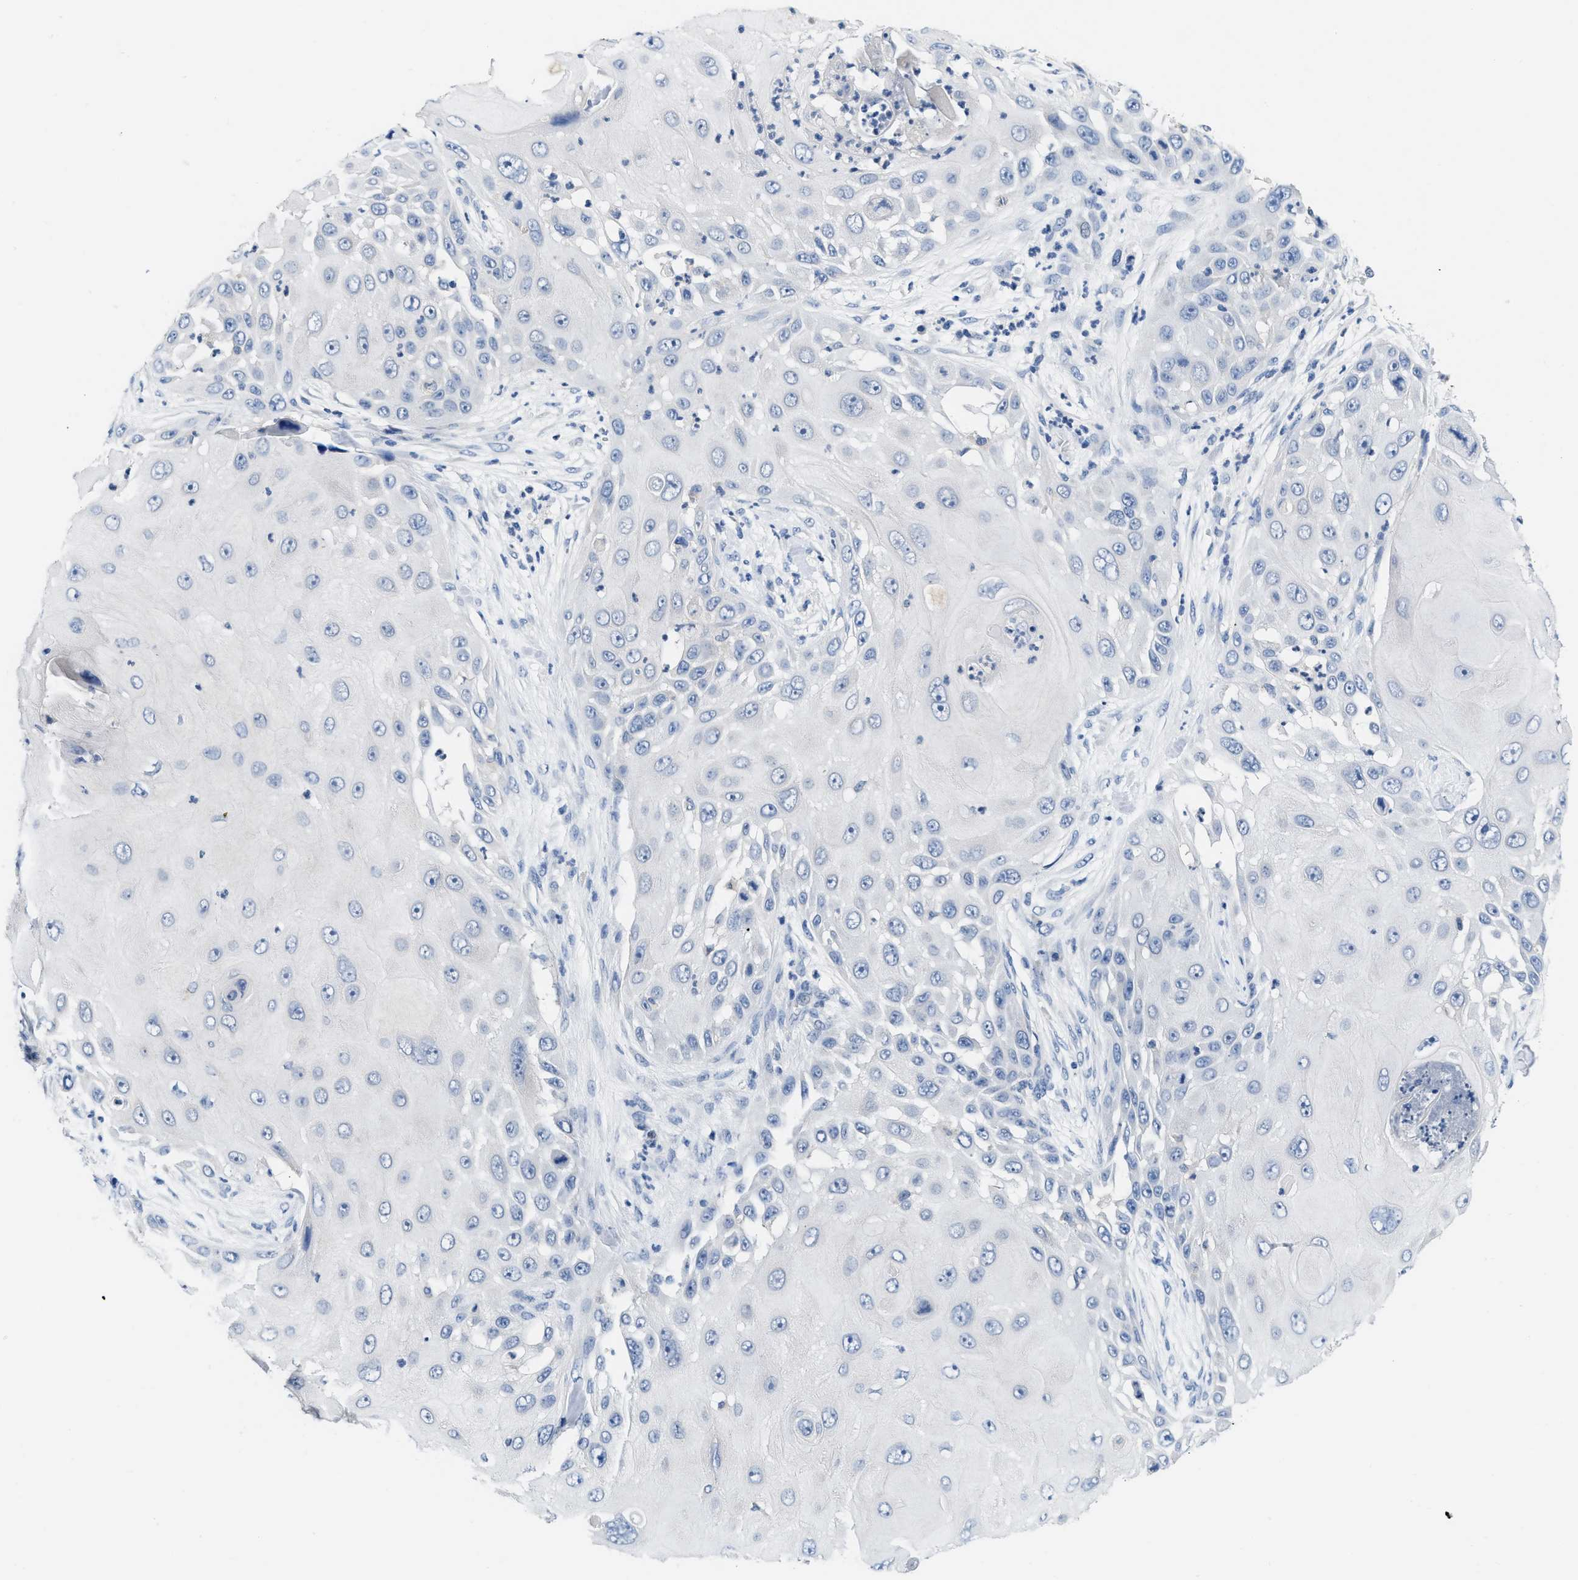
{"staining": {"intensity": "negative", "quantity": "none", "location": "none"}, "tissue": "skin cancer", "cell_type": "Tumor cells", "image_type": "cancer", "snomed": [{"axis": "morphology", "description": "Squamous cell carcinoma, NOS"}, {"axis": "topography", "description": "Skin"}], "caption": "Tumor cells show no significant expression in skin cancer (squamous cell carcinoma).", "gene": "PYY", "patient": {"sex": "female", "age": 44}}